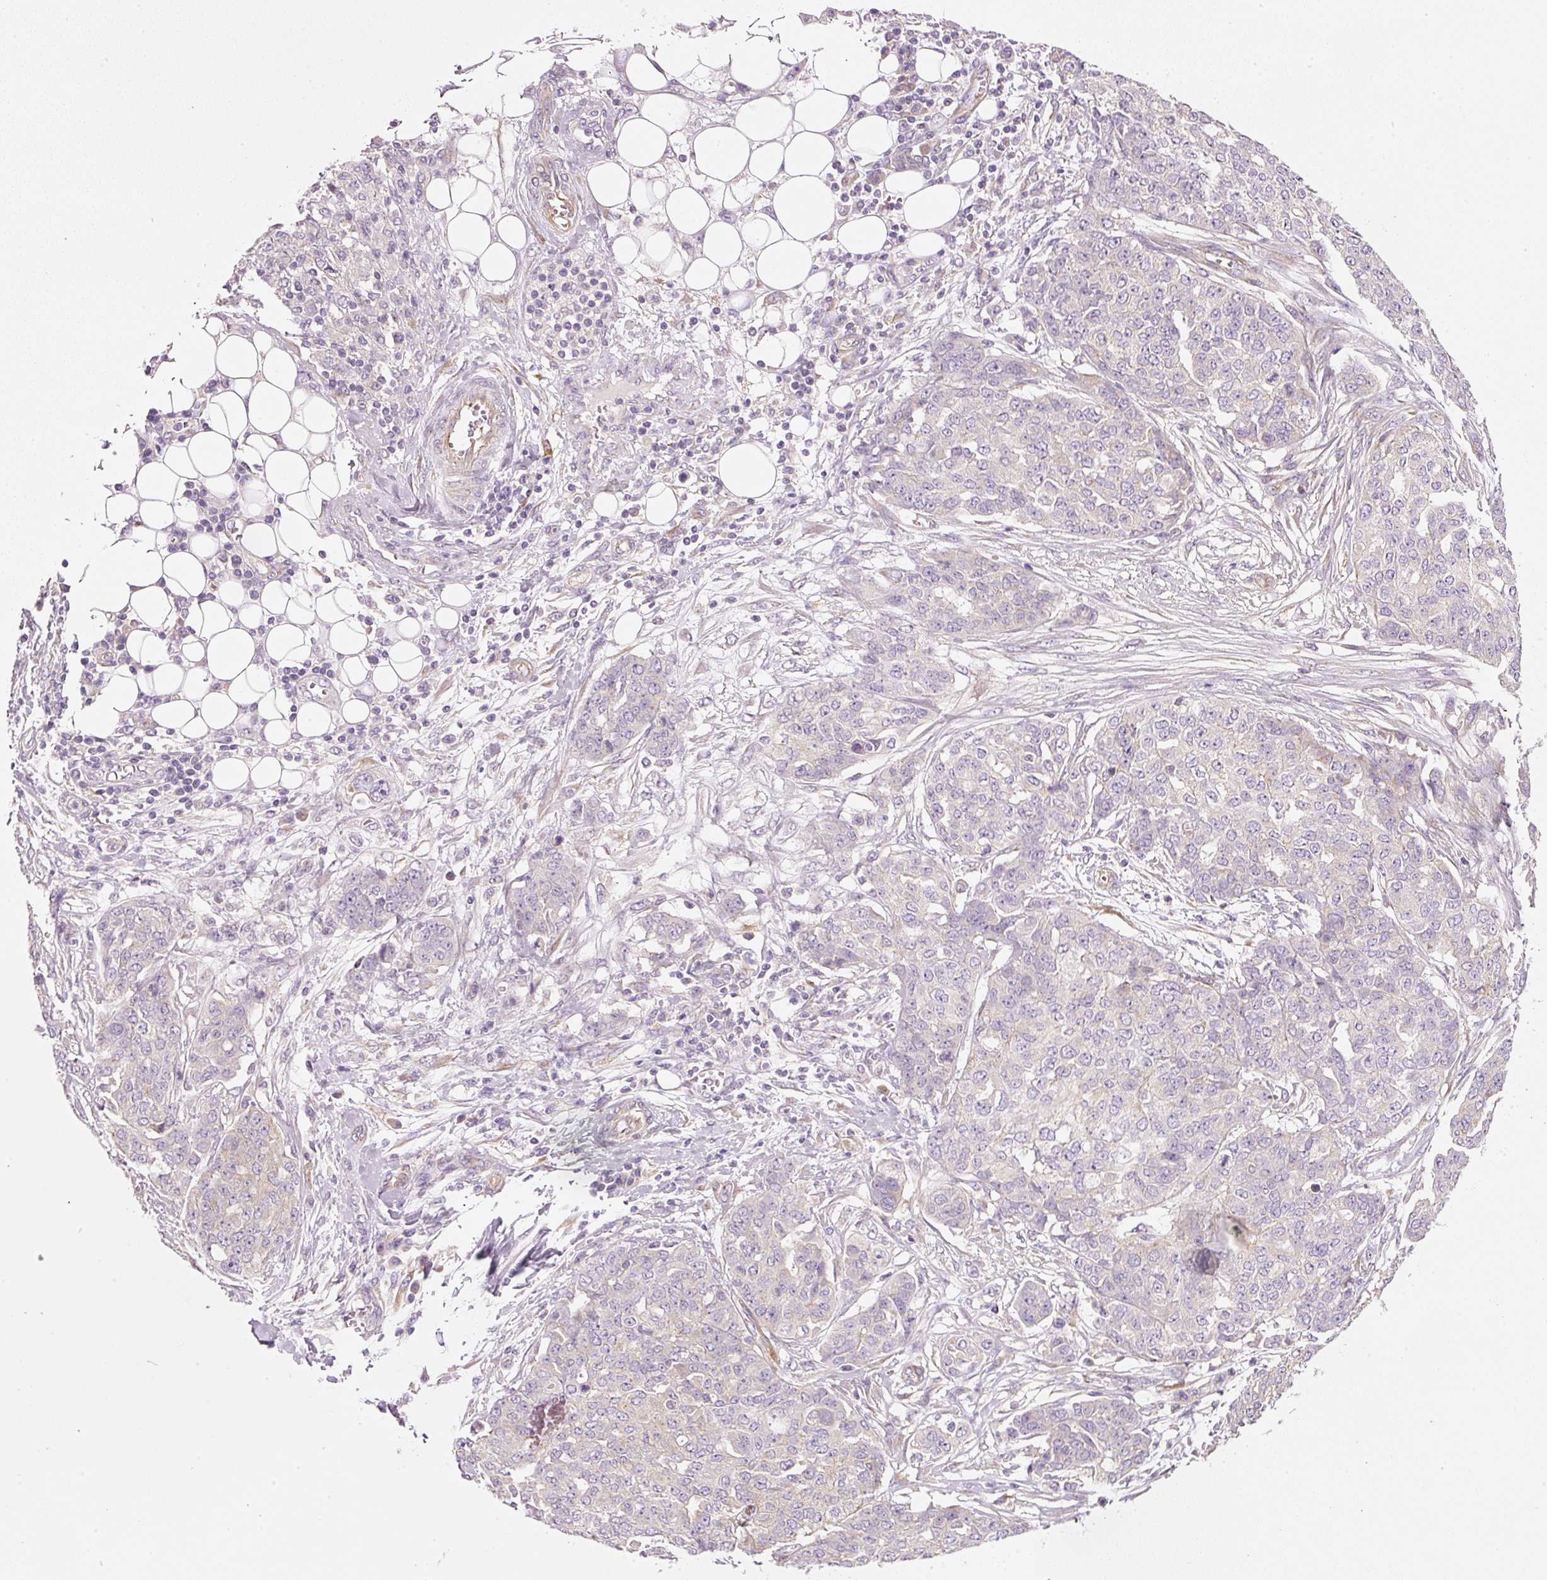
{"staining": {"intensity": "weak", "quantity": "<25%", "location": "cytoplasmic/membranous"}, "tissue": "ovarian cancer", "cell_type": "Tumor cells", "image_type": "cancer", "snomed": [{"axis": "morphology", "description": "Cystadenocarcinoma, serous, NOS"}, {"axis": "topography", "description": "Soft tissue"}, {"axis": "topography", "description": "Ovary"}], "caption": "Tumor cells show no significant protein positivity in ovarian cancer.", "gene": "RNF167", "patient": {"sex": "female", "age": 57}}